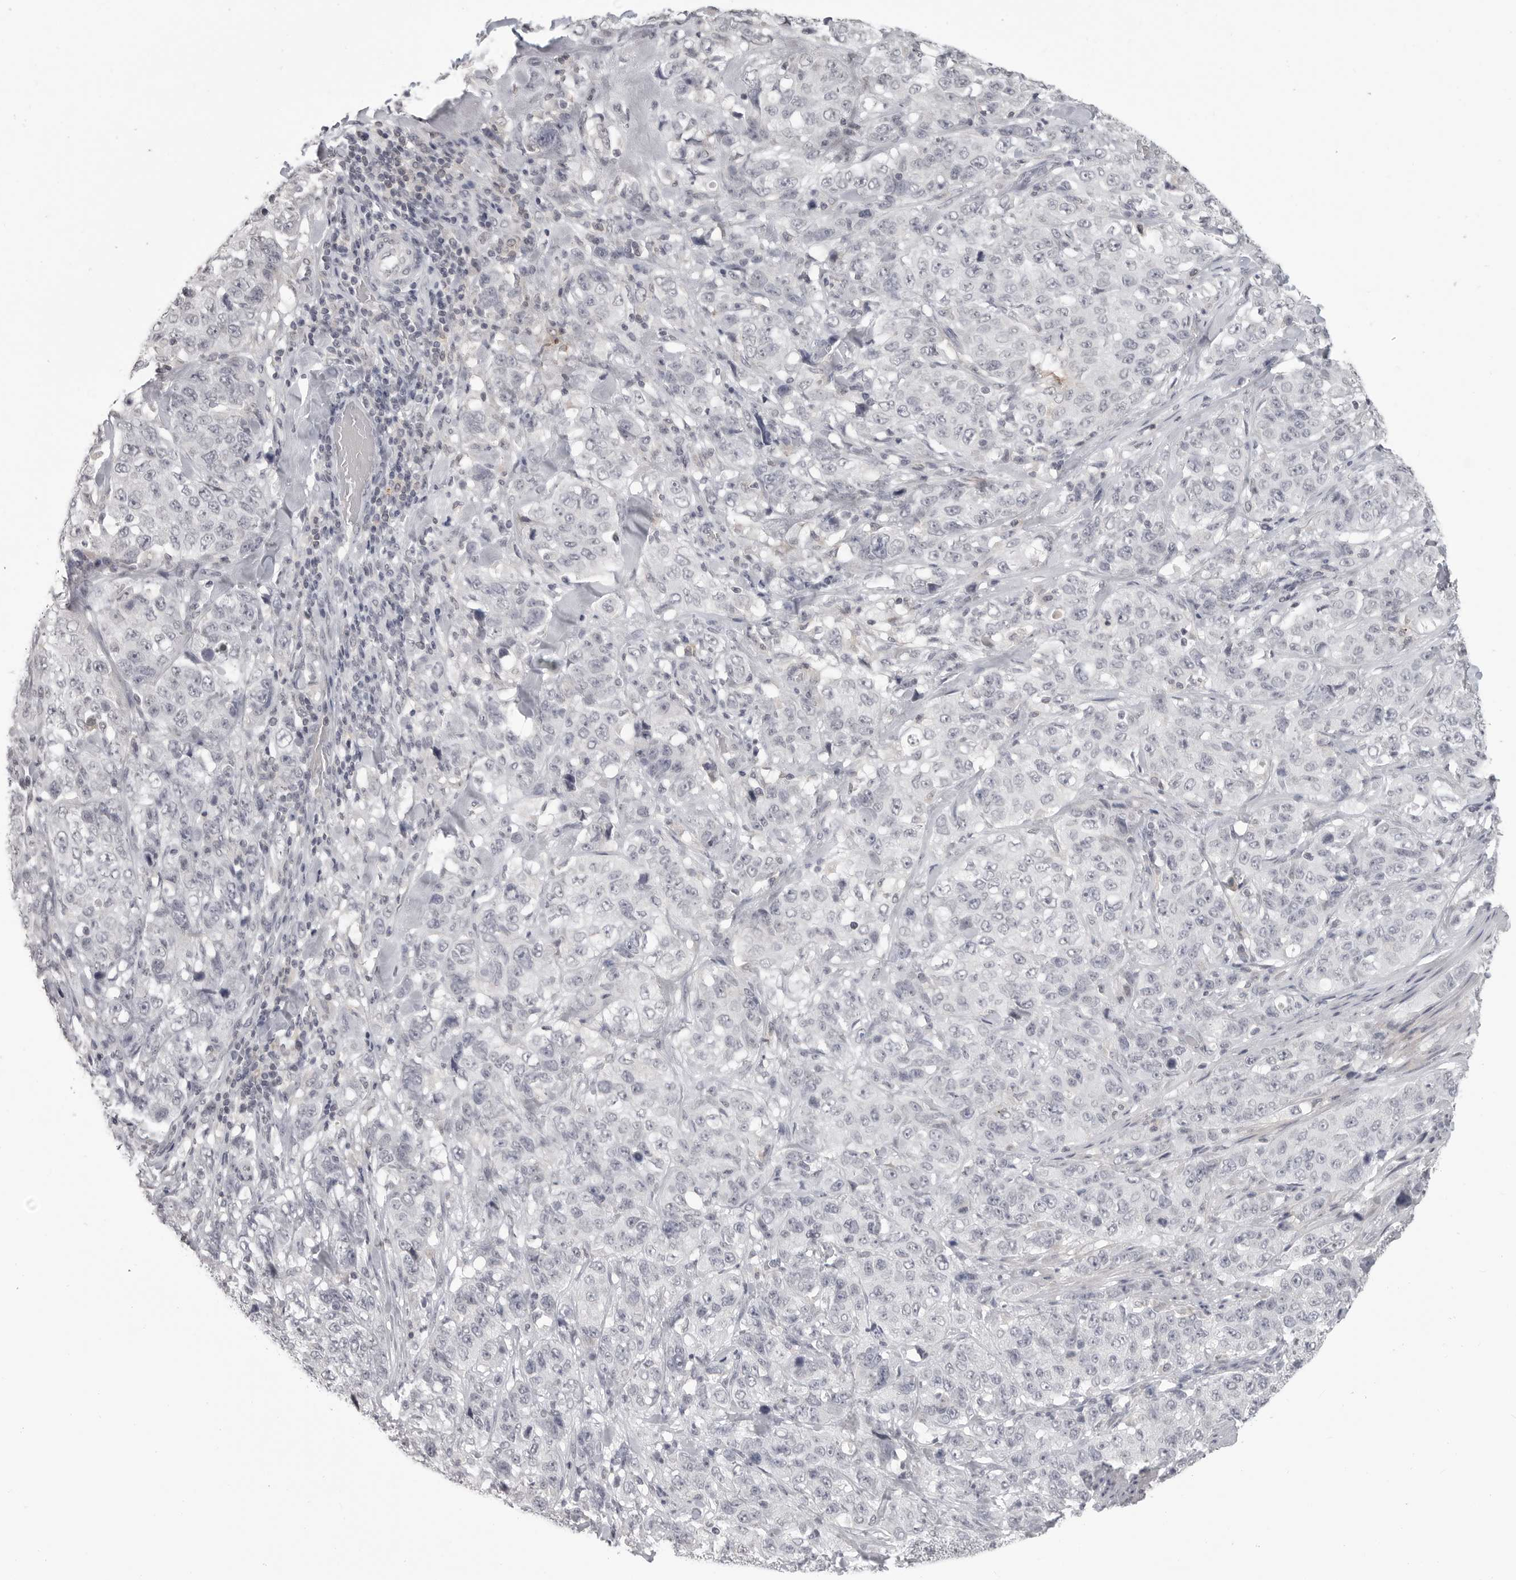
{"staining": {"intensity": "negative", "quantity": "none", "location": "none"}, "tissue": "stomach cancer", "cell_type": "Tumor cells", "image_type": "cancer", "snomed": [{"axis": "morphology", "description": "Adenocarcinoma, NOS"}, {"axis": "topography", "description": "Stomach"}], "caption": "DAB (3,3'-diaminobenzidine) immunohistochemical staining of human stomach cancer (adenocarcinoma) displays no significant positivity in tumor cells.", "gene": "PRSS1", "patient": {"sex": "male", "age": 48}}